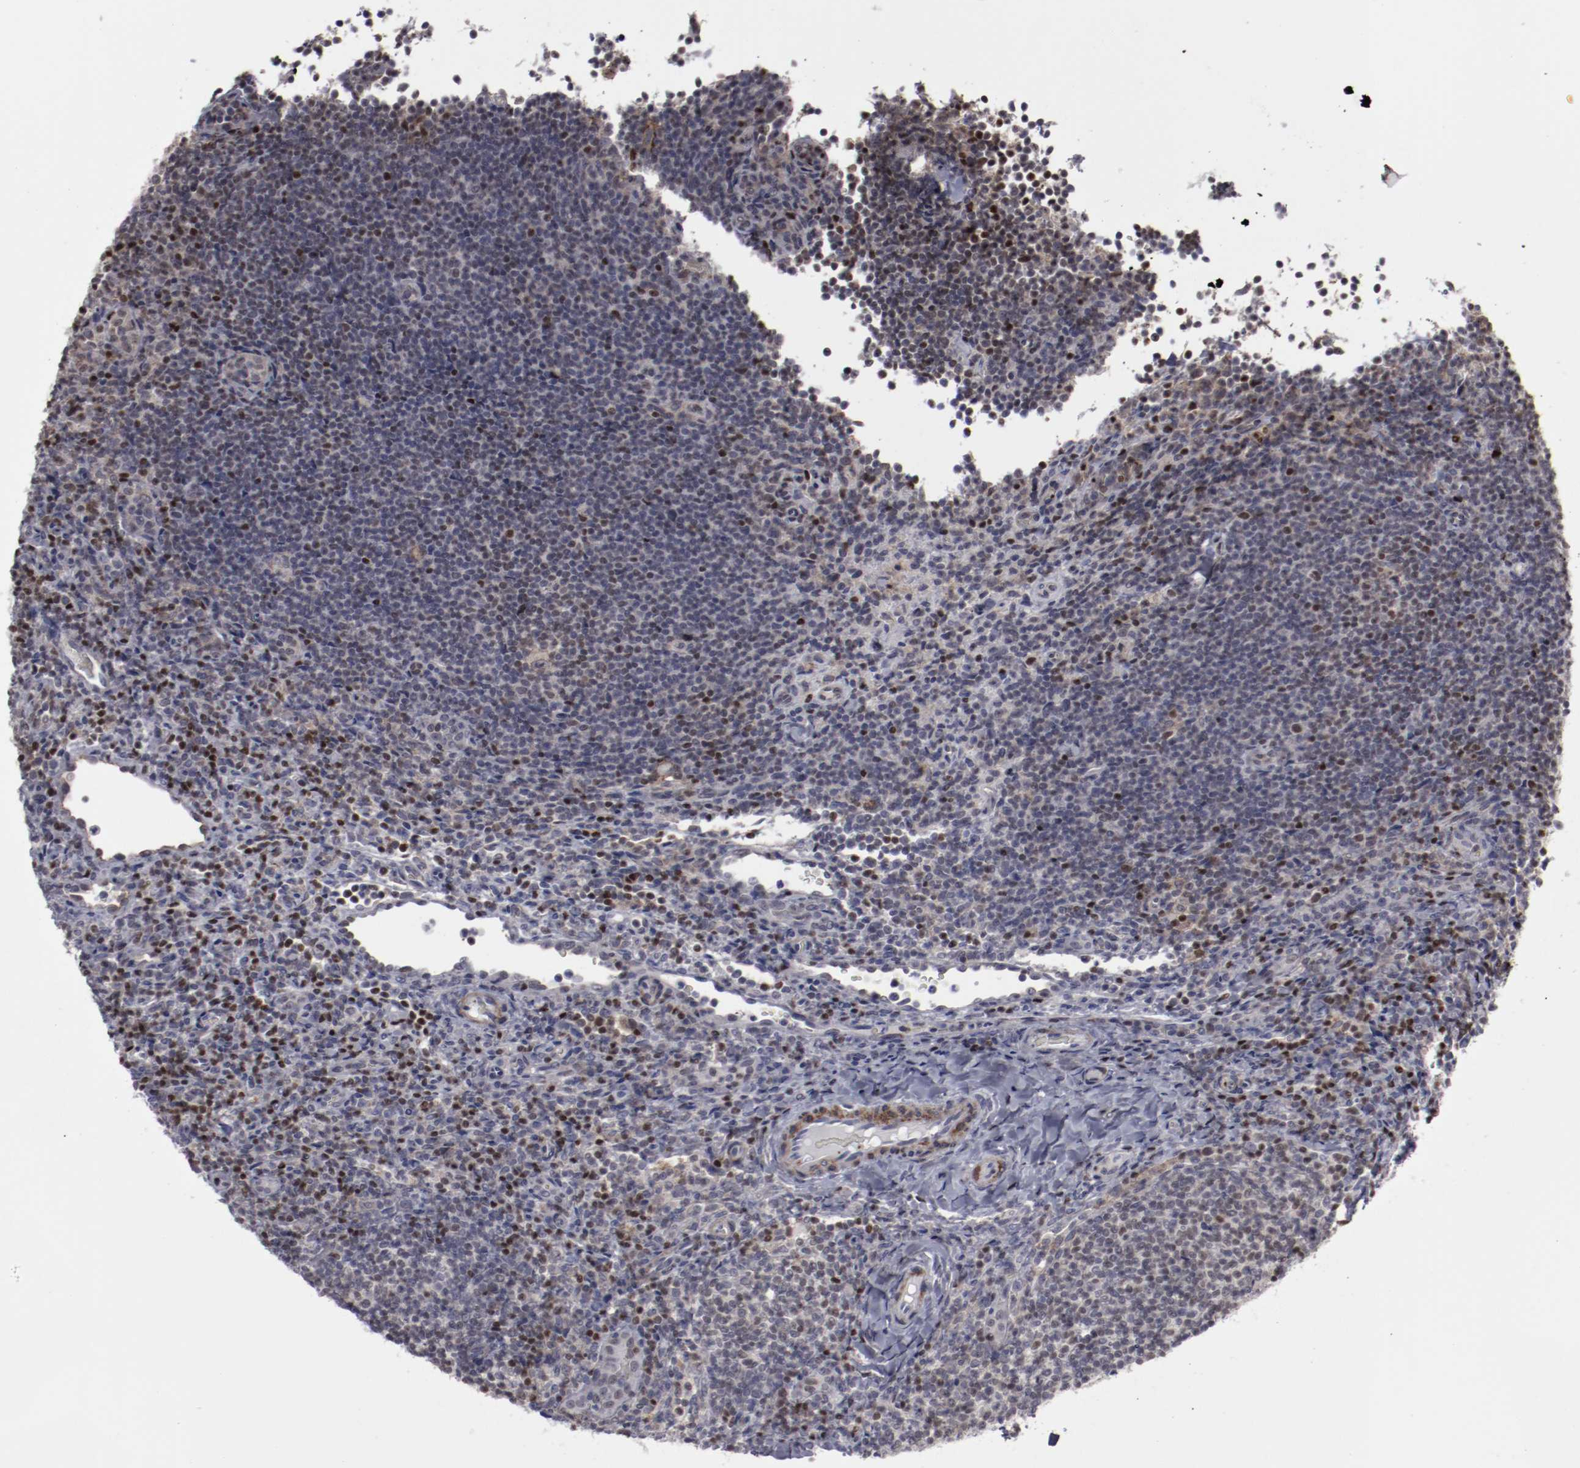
{"staining": {"intensity": "moderate", "quantity": "<25%", "location": "cytoplasmic/membranous,nuclear"}, "tissue": "lymphoma", "cell_type": "Tumor cells", "image_type": "cancer", "snomed": [{"axis": "morphology", "description": "Malignant lymphoma, non-Hodgkin's type, Low grade"}, {"axis": "topography", "description": "Lymph node"}], "caption": "The immunohistochemical stain labels moderate cytoplasmic/membranous and nuclear expression in tumor cells of lymphoma tissue.", "gene": "LEF1", "patient": {"sex": "female", "age": 76}}